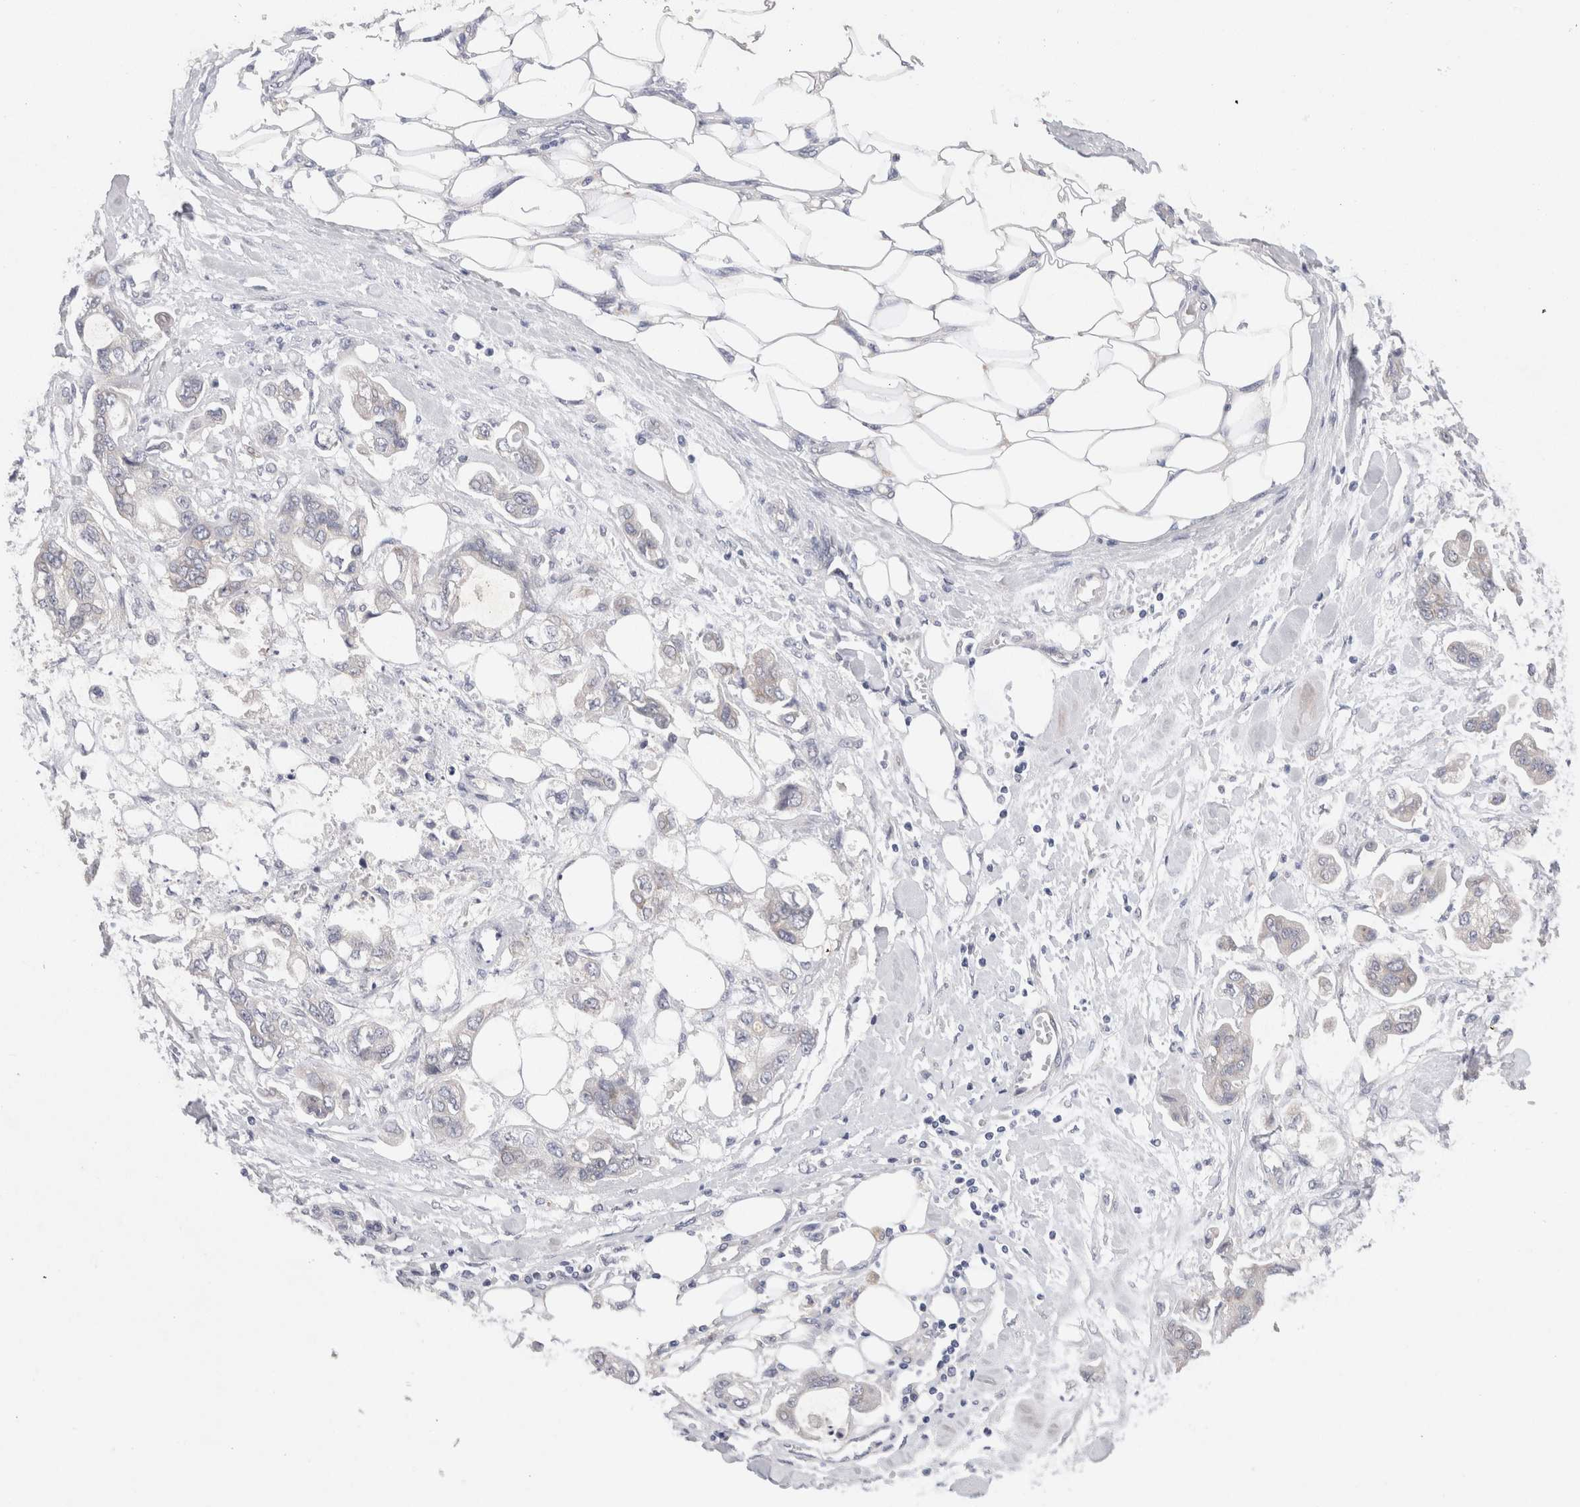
{"staining": {"intensity": "negative", "quantity": "none", "location": "none"}, "tissue": "stomach cancer", "cell_type": "Tumor cells", "image_type": "cancer", "snomed": [{"axis": "morphology", "description": "Adenocarcinoma, NOS"}, {"axis": "topography", "description": "Stomach"}], "caption": "Immunohistochemistry (IHC) histopathology image of neoplastic tissue: stomach cancer (adenocarcinoma) stained with DAB (3,3'-diaminobenzidine) demonstrates no significant protein staining in tumor cells.", "gene": "WIPF2", "patient": {"sex": "male", "age": 62}}